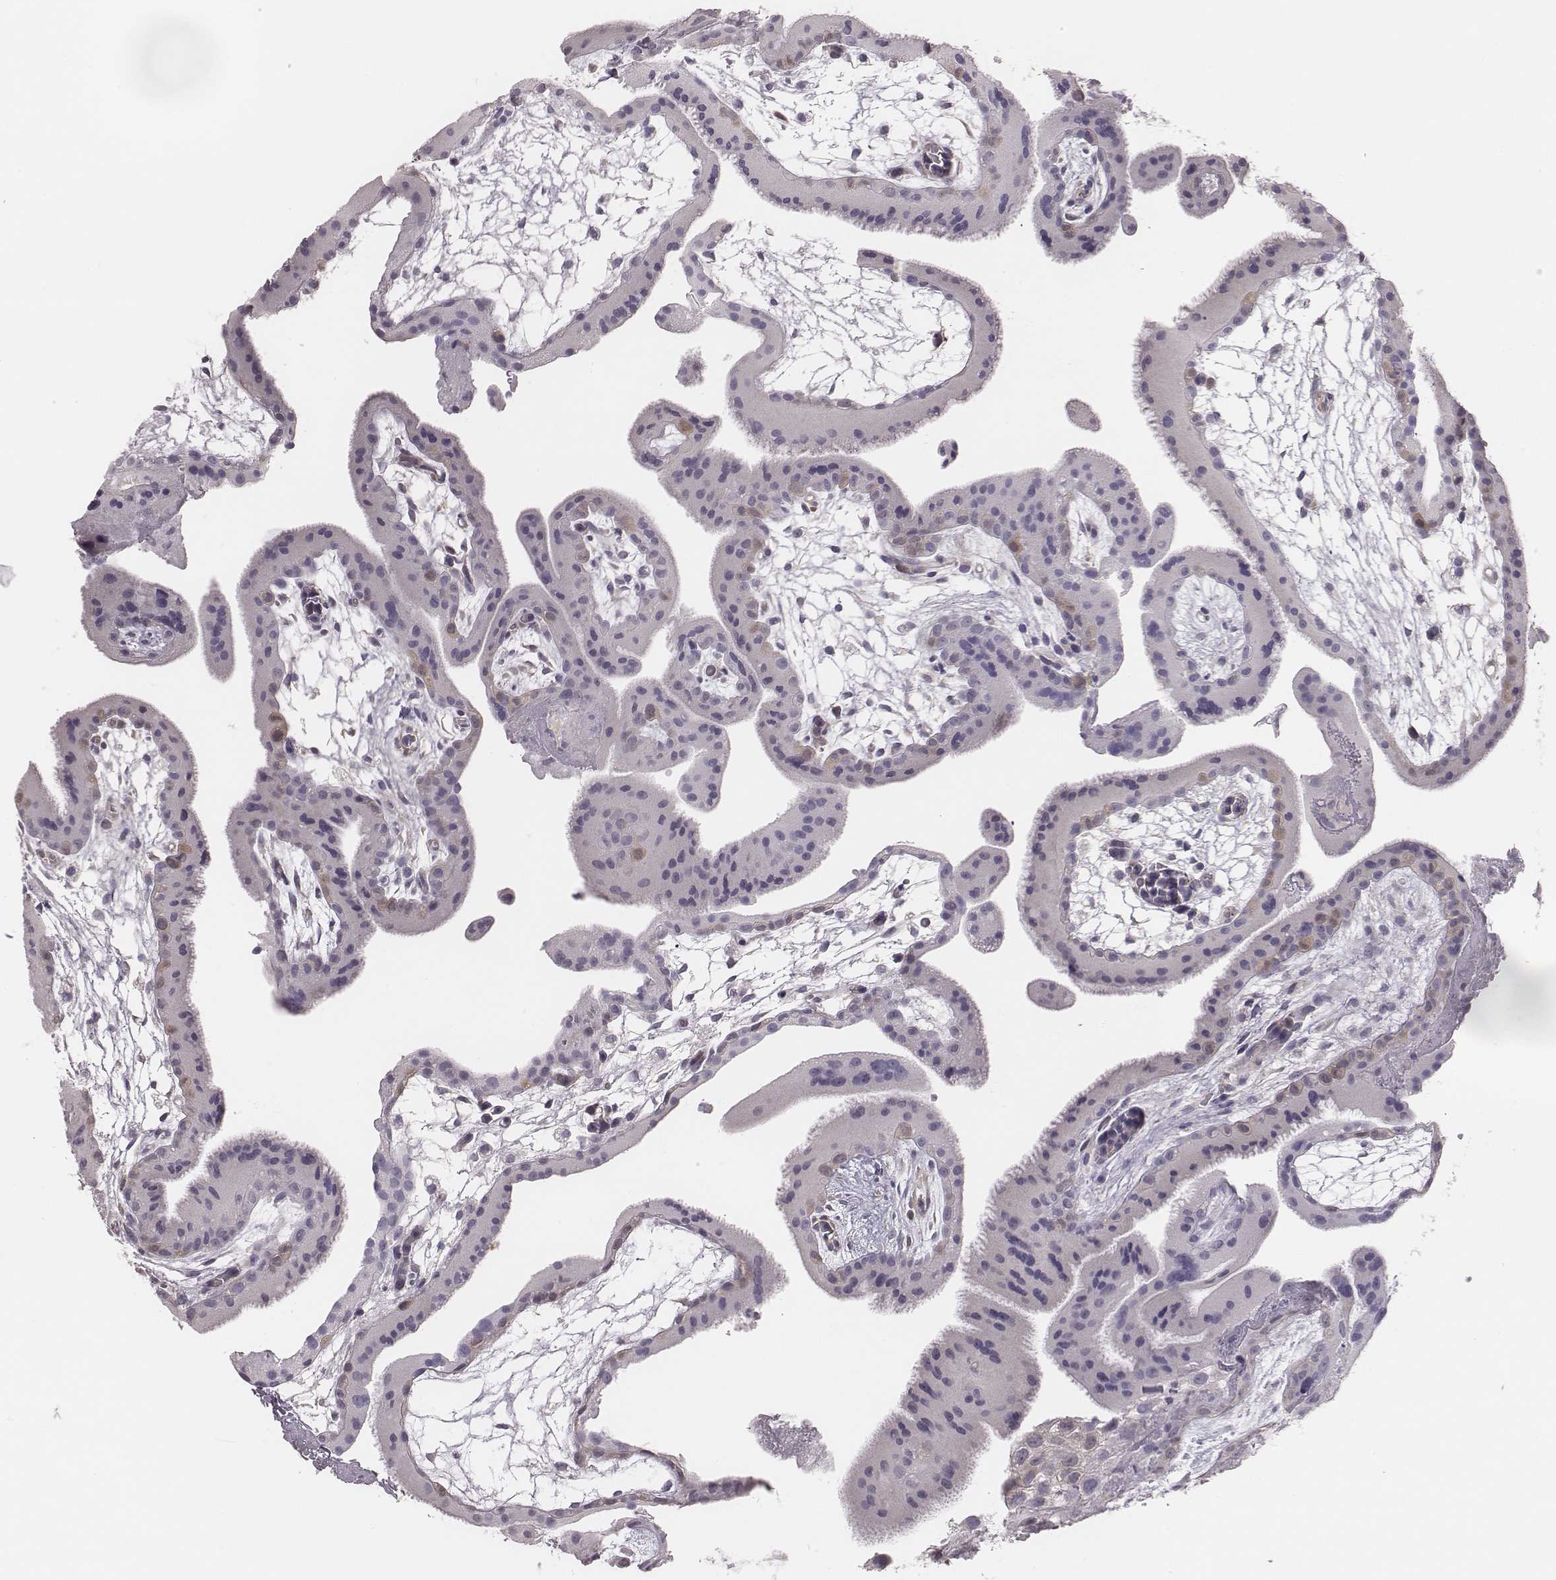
{"staining": {"intensity": "negative", "quantity": "none", "location": "none"}, "tissue": "placenta", "cell_type": "Decidual cells", "image_type": "normal", "snomed": [{"axis": "morphology", "description": "Normal tissue, NOS"}, {"axis": "topography", "description": "Placenta"}], "caption": "Decidual cells are negative for brown protein staining in normal placenta. (DAB IHC visualized using brightfield microscopy, high magnification).", "gene": "PBK", "patient": {"sex": "female", "age": 19}}